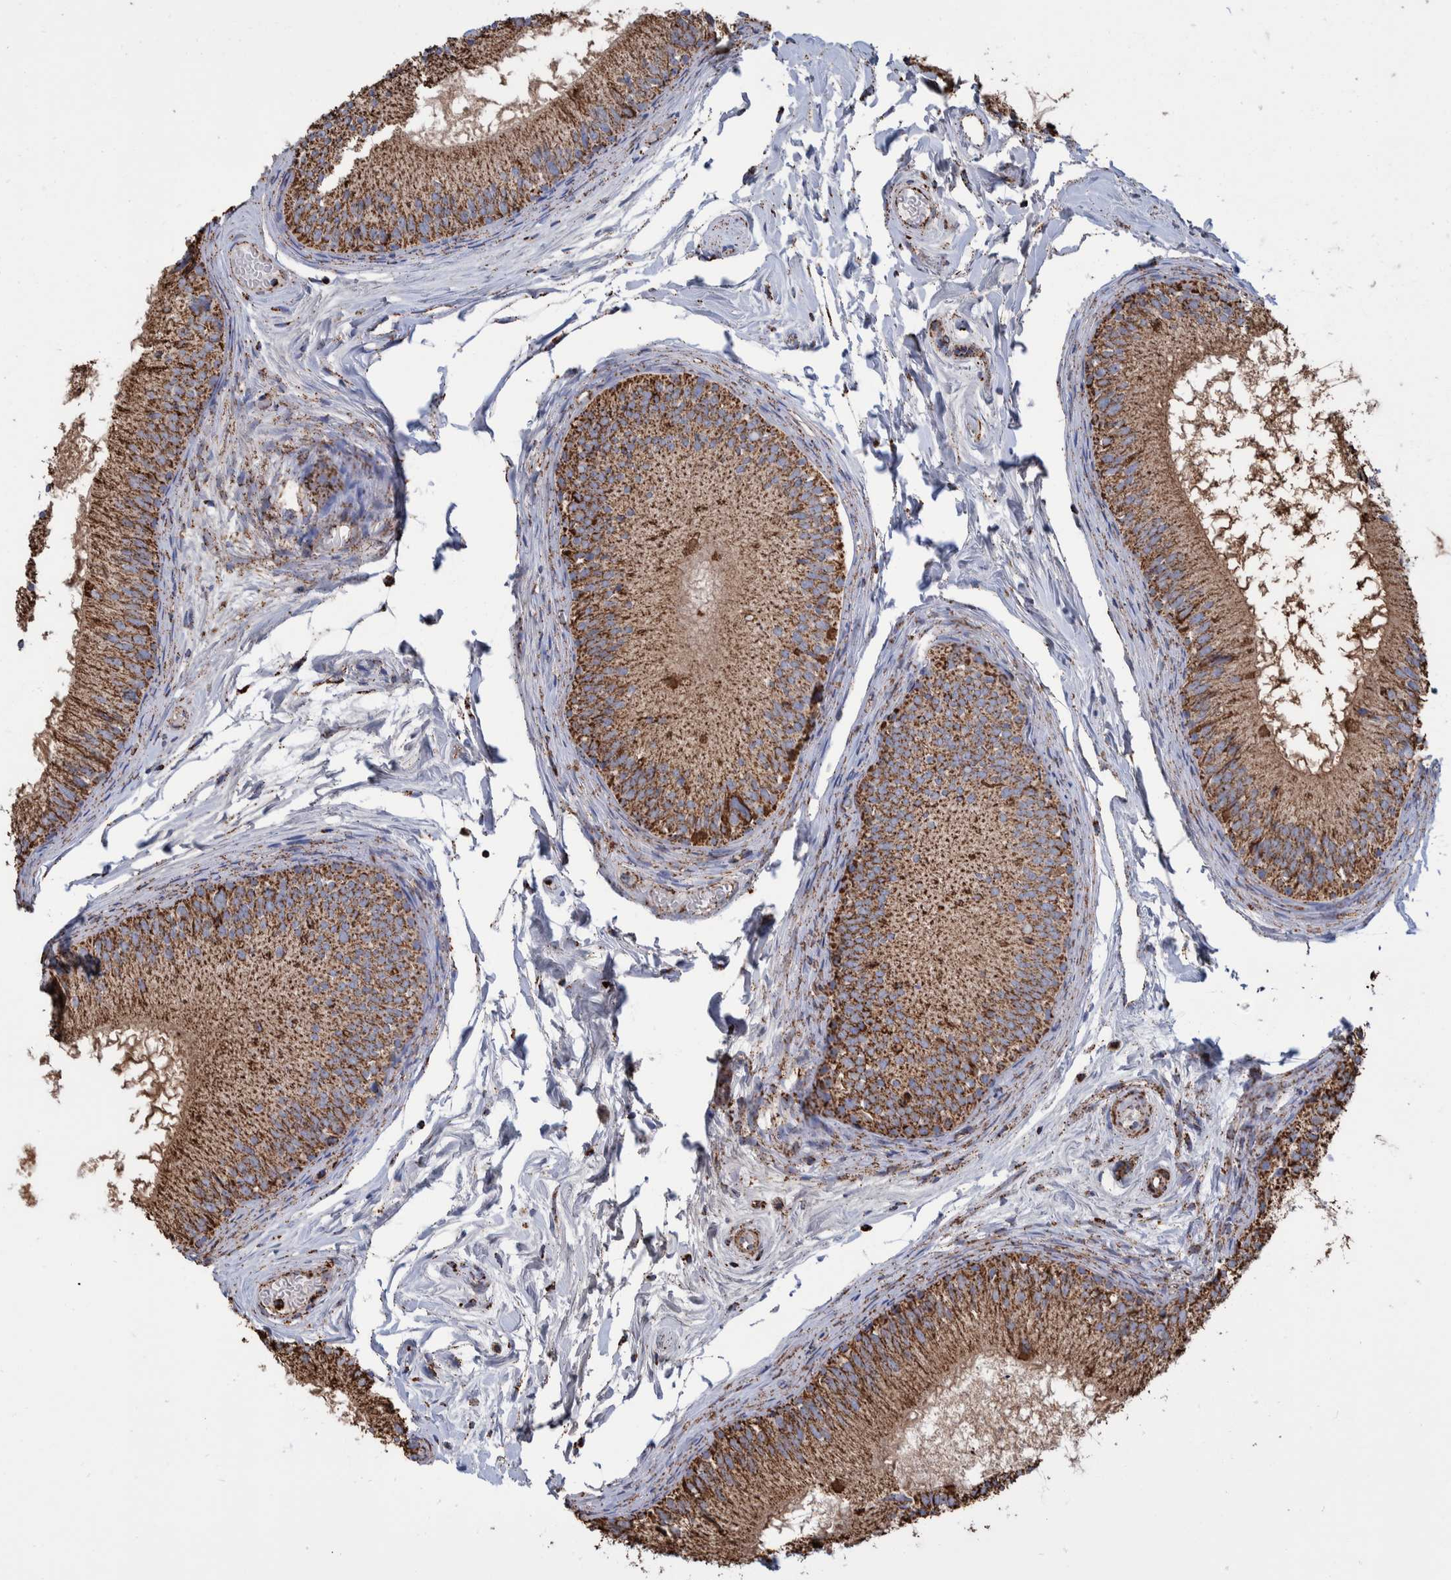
{"staining": {"intensity": "strong", "quantity": ">75%", "location": "cytoplasmic/membranous"}, "tissue": "epididymis", "cell_type": "Glandular cells", "image_type": "normal", "snomed": [{"axis": "morphology", "description": "Normal tissue, NOS"}, {"axis": "topography", "description": "Epididymis"}], "caption": "Immunohistochemical staining of benign human epididymis shows >75% levels of strong cytoplasmic/membranous protein expression in about >75% of glandular cells. Nuclei are stained in blue.", "gene": "VPS26C", "patient": {"sex": "male", "age": 46}}